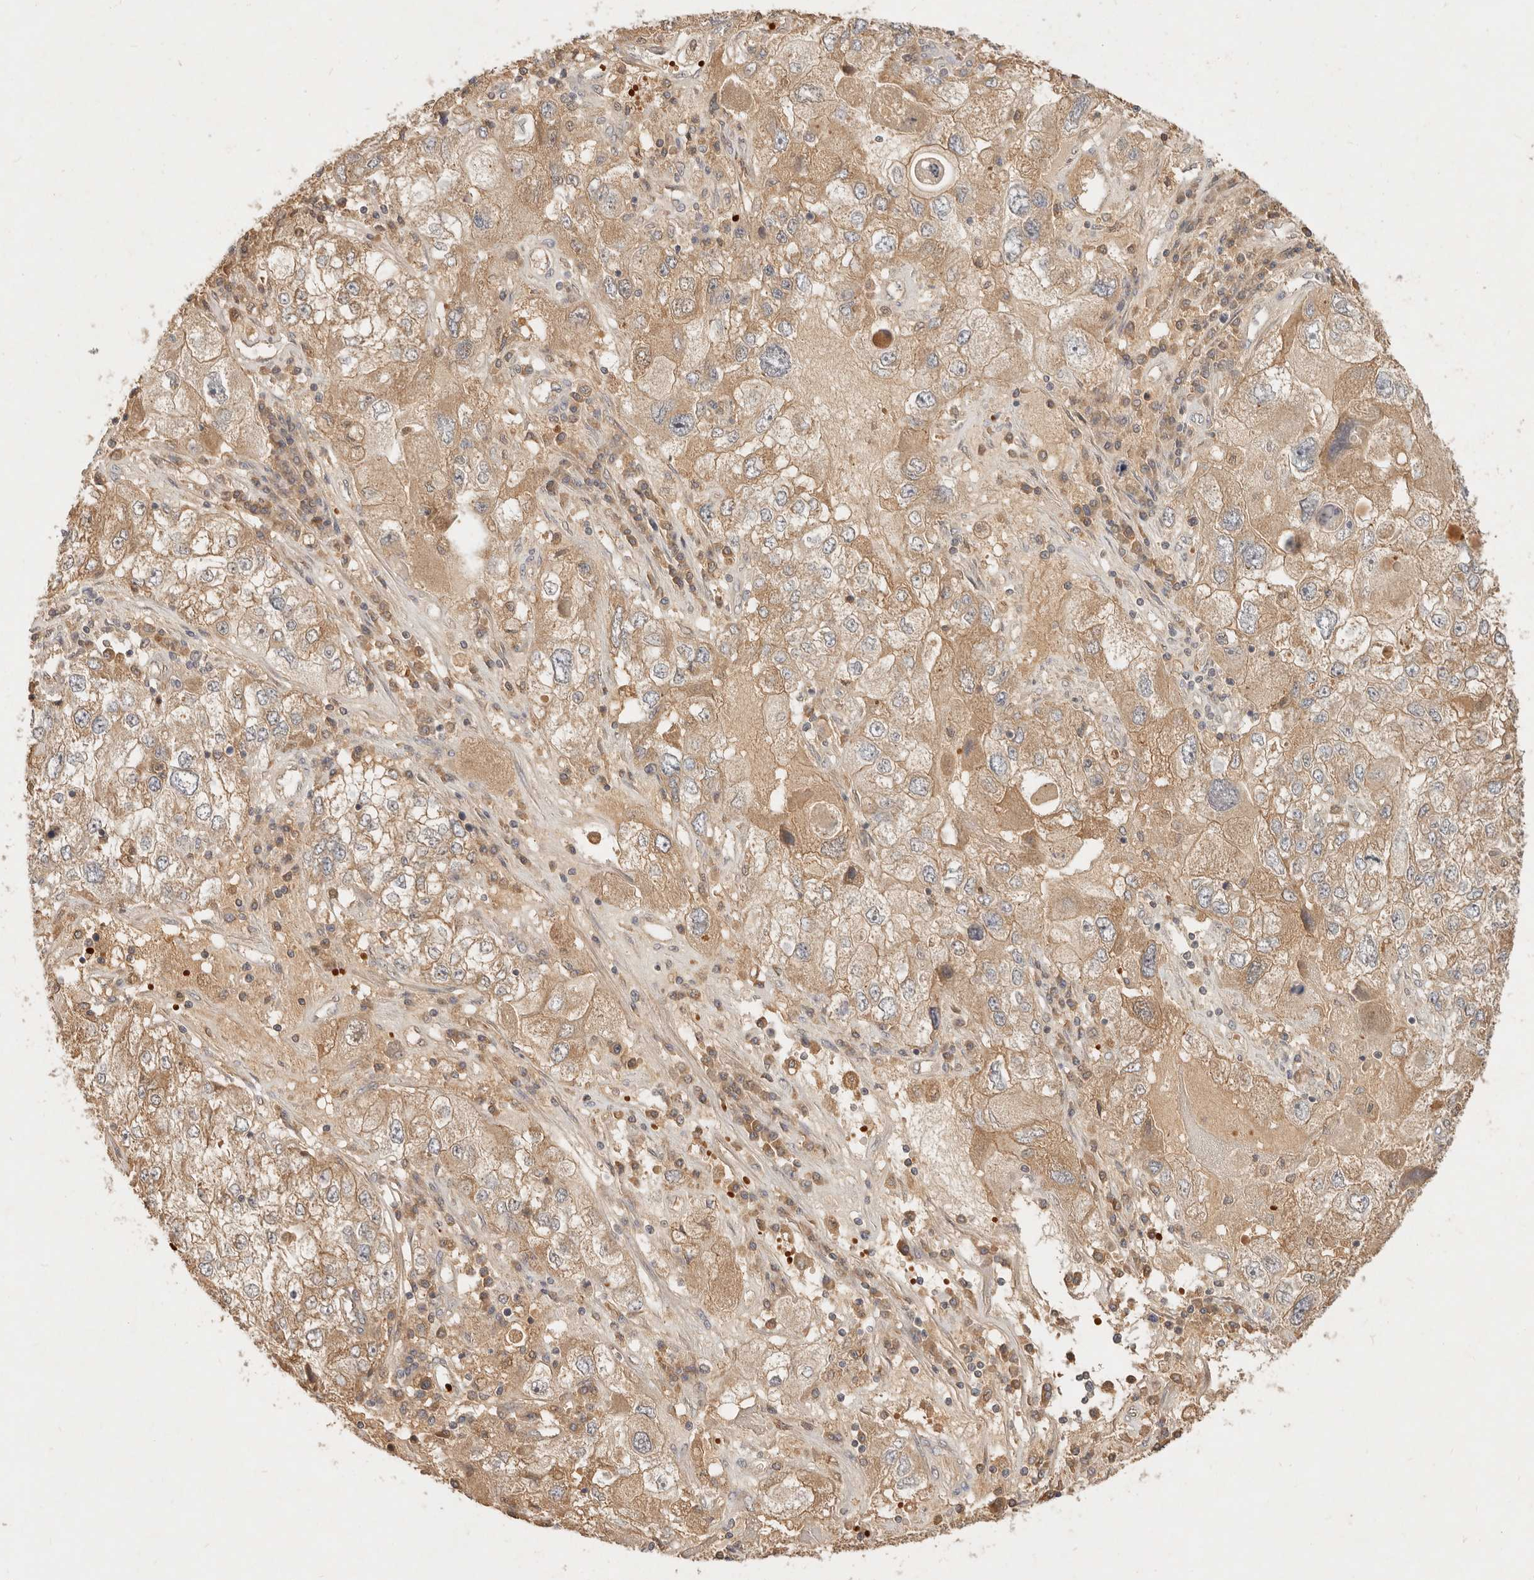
{"staining": {"intensity": "moderate", "quantity": ">75%", "location": "cytoplasmic/membranous"}, "tissue": "endometrial cancer", "cell_type": "Tumor cells", "image_type": "cancer", "snomed": [{"axis": "morphology", "description": "Adenocarcinoma, NOS"}, {"axis": "topography", "description": "Endometrium"}], "caption": "Brown immunohistochemical staining in human endometrial adenocarcinoma displays moderate cytoplasmic/membranous positivity in approximately >75% of tumor cells. The staining was performed using DAB (3,3'-diaminobenzidine), with brown indicating positive protein expression. Nuclei are stained blue with hematoxylin.", "gene": "FREM2", "patient": {"sex": "female", "age": 49}}